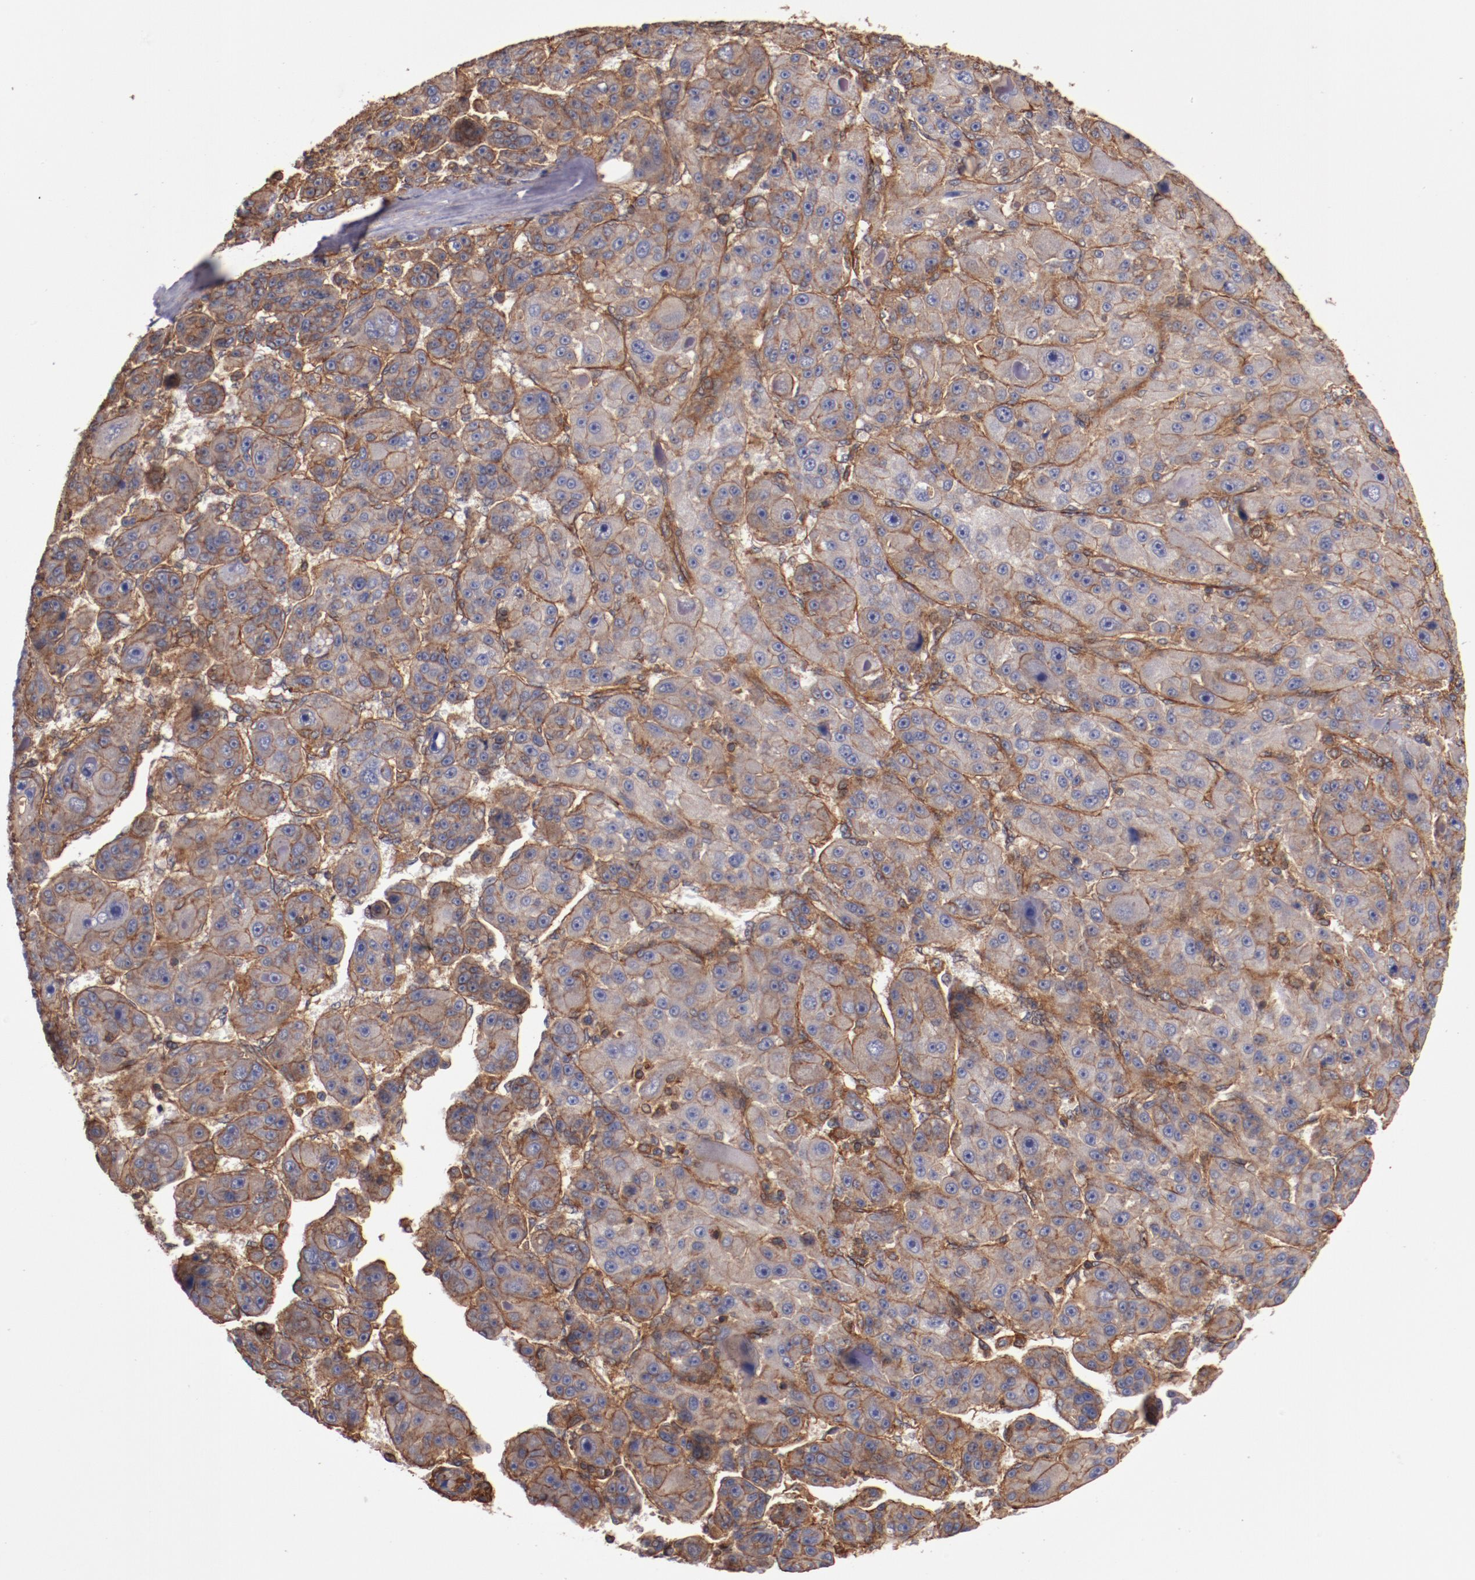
{"staining": {"intensity": "strong", "quantity": ">75%", "location": "cytoplasmic/membranous"}, "tissue": "liver cancer", "cell_type": "Tumor cells", "image_type": "cancer", "snomed": [{"axis": "morphology", "description": "Carcinoma, Hepatocellular, NOS"}, {"axis": "topography", "description": "Liver"}], "caption": "The micrograph displays a brown stain indicating the presence of a protein in the cytoplasmic/membranous of tumor cells in liver cancer. Nuclei are stained in blue.", "gene": "TMOD3", "patient": {"sex": "male", "age": 76}}